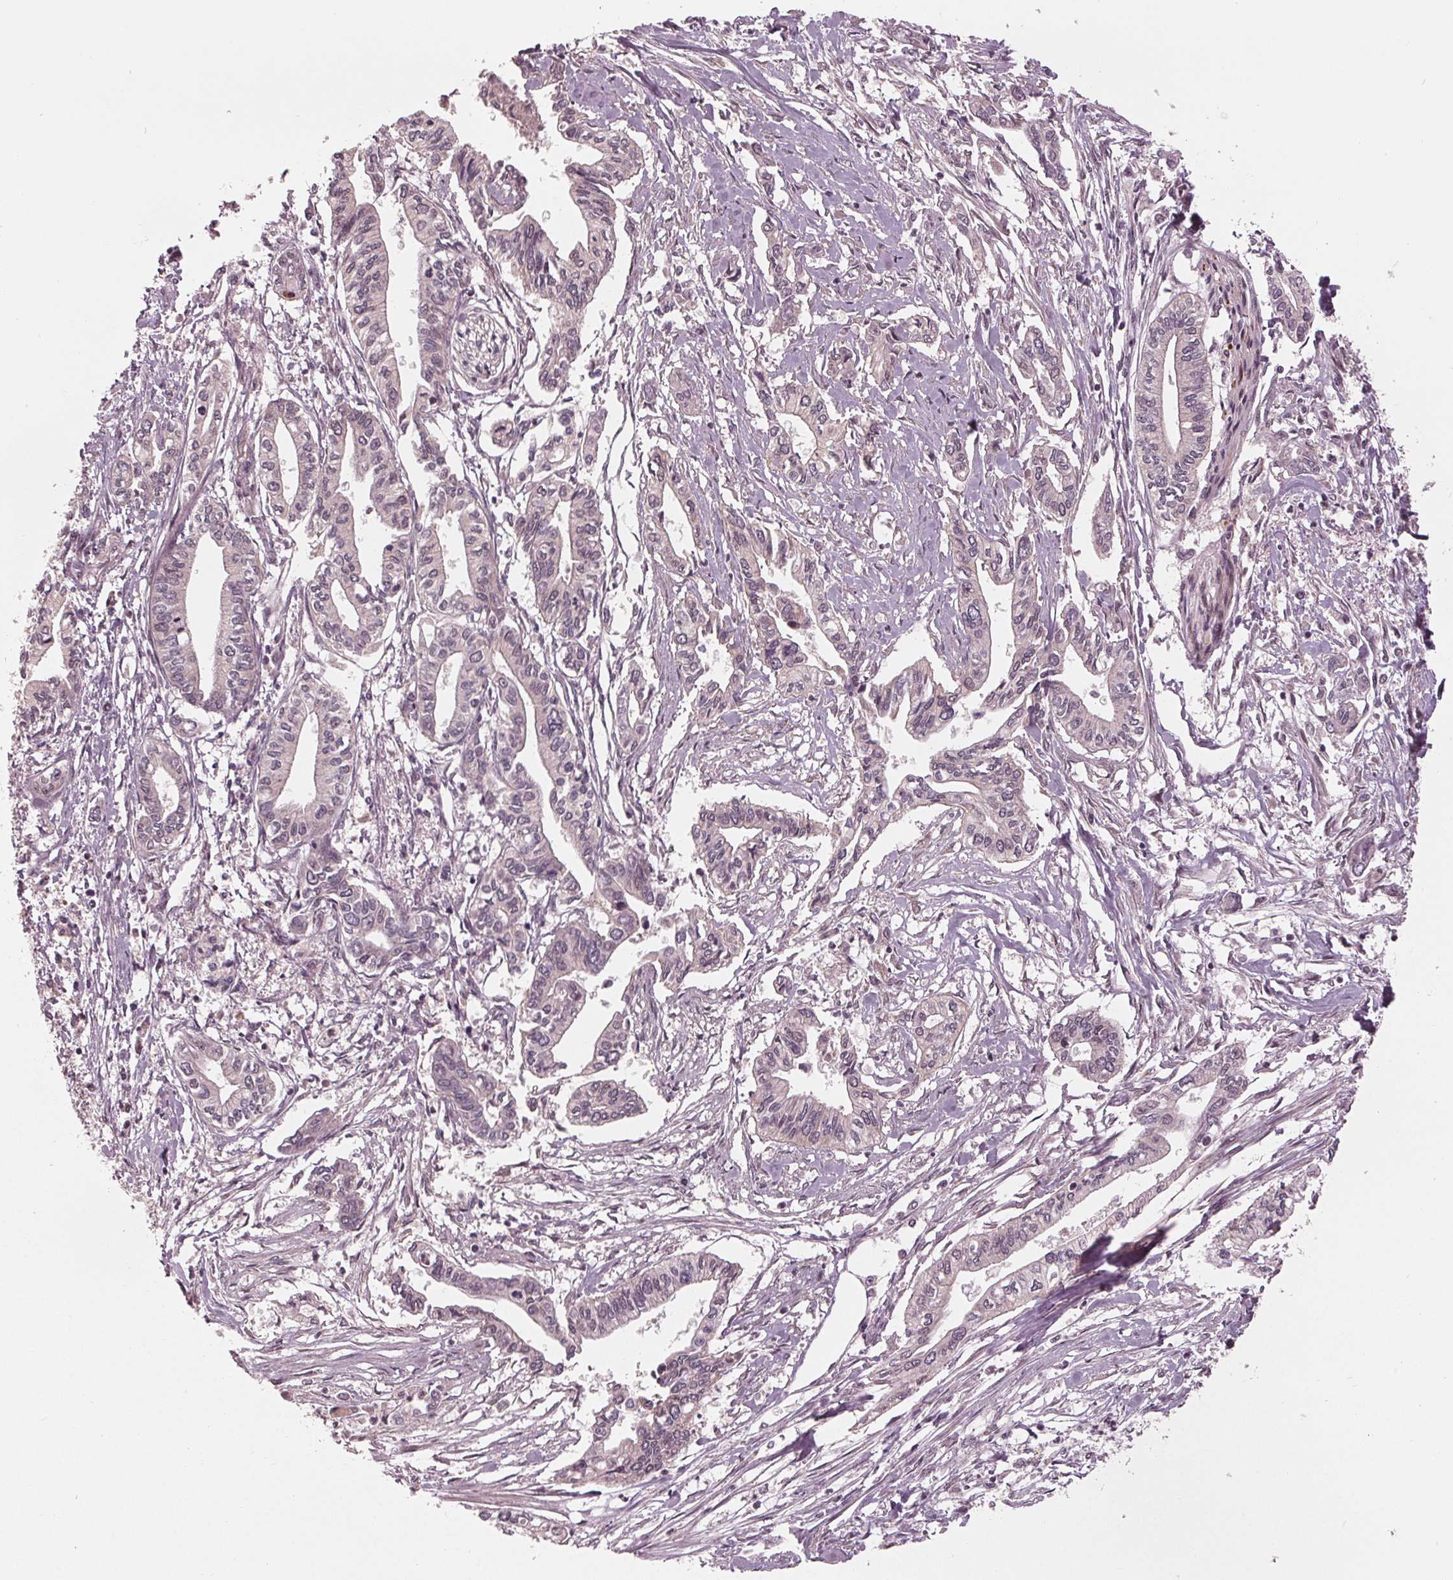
{"staining": {"intensity": "negative", "quantity": "none", "location": "none"}, "tissue": "pancreatic cancer", "cell_type": "Tumor cells", "image_type": "cancer", "snomed": [{"axis": "morphology", "description": "Adenocarcinoma, NOS"}, {"axis": "topography", "description": "Pancreas"}], "caption": "Immunohistochemistry of pancreatic cancer reveals no expression in tumor cells.", "gene": "ZNF471", "patient": {"sex": "male", "age": 60}}